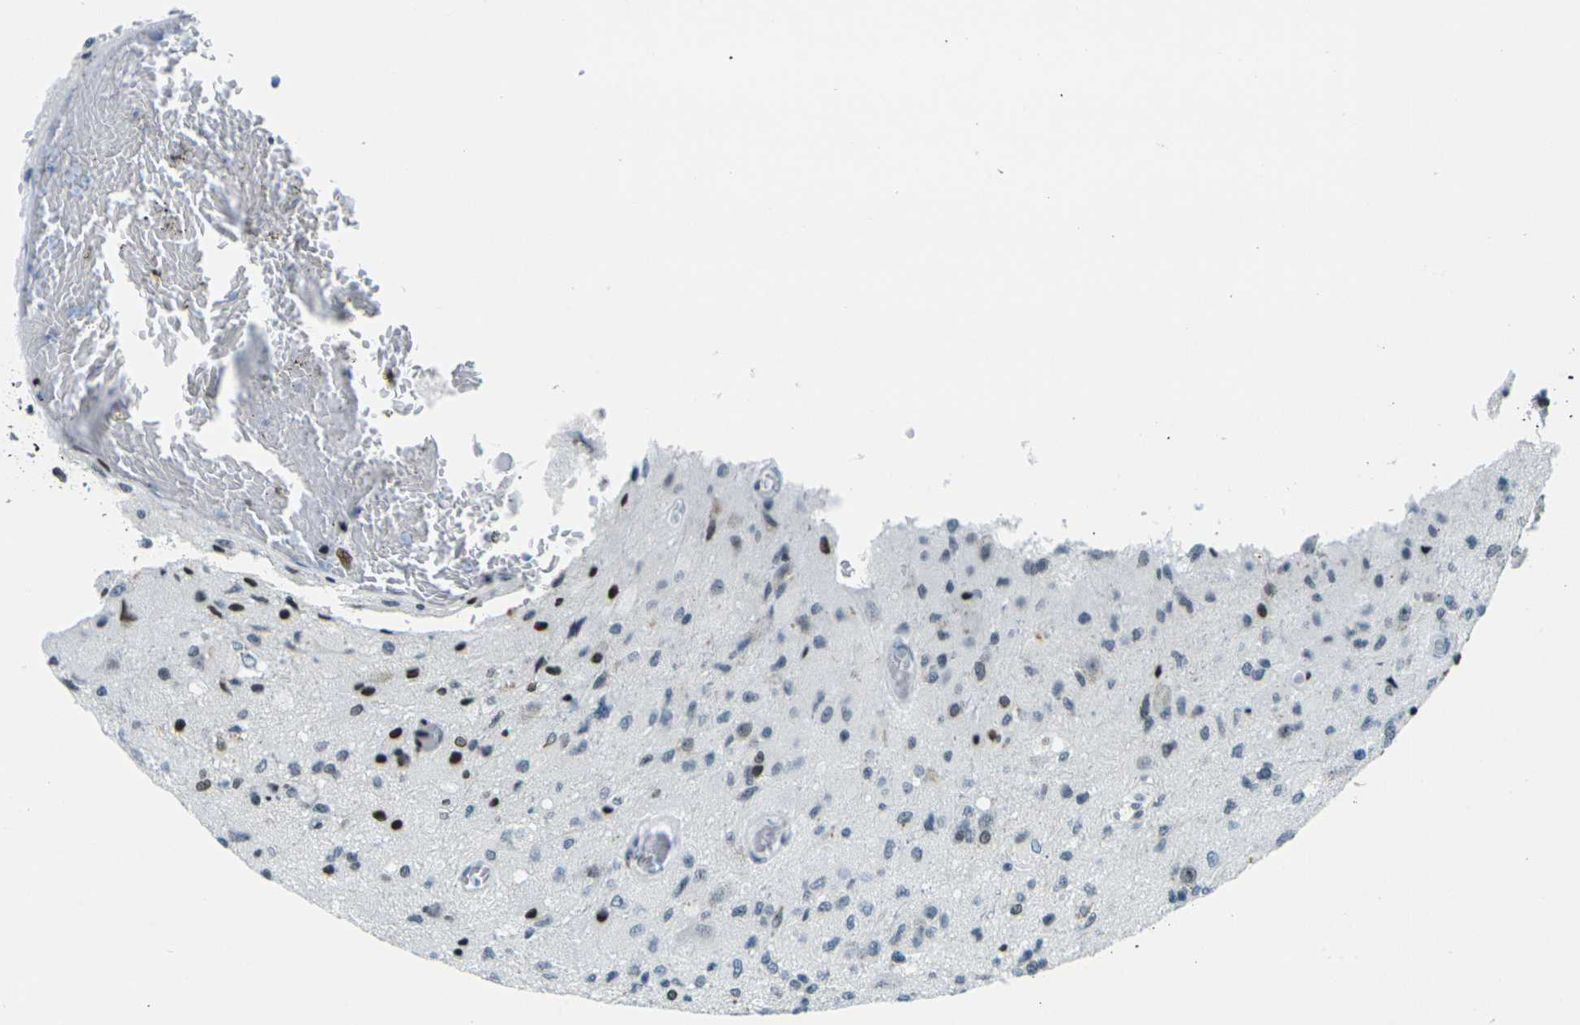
{"staining": {"intensity": "strong", "quantity": "<25%", "location": "cytoplasmic/membranous,nuclear"}, "tissue": "glioma", "cell_type": "Tumor cells", "image_type": "cancer", "snomed": [{"axis": "morphology", "description": "Normal tissue, NOS"}, {"axis": "morphology", "description": "Glioma, malignant, High grade"}, {"axis": "topography", "description": "Cerebral cortex"}], "caption": "Protein staining of glioma tissue reveals strong cytoplasmic/membranous and nuclear positivity in approximately <25% of tumor cells. Ihc stains the protein of interest in brown and the nuclei are stained blue.", "gene": "H3-3A", "patient": {"sex": "male", "age": 77}}